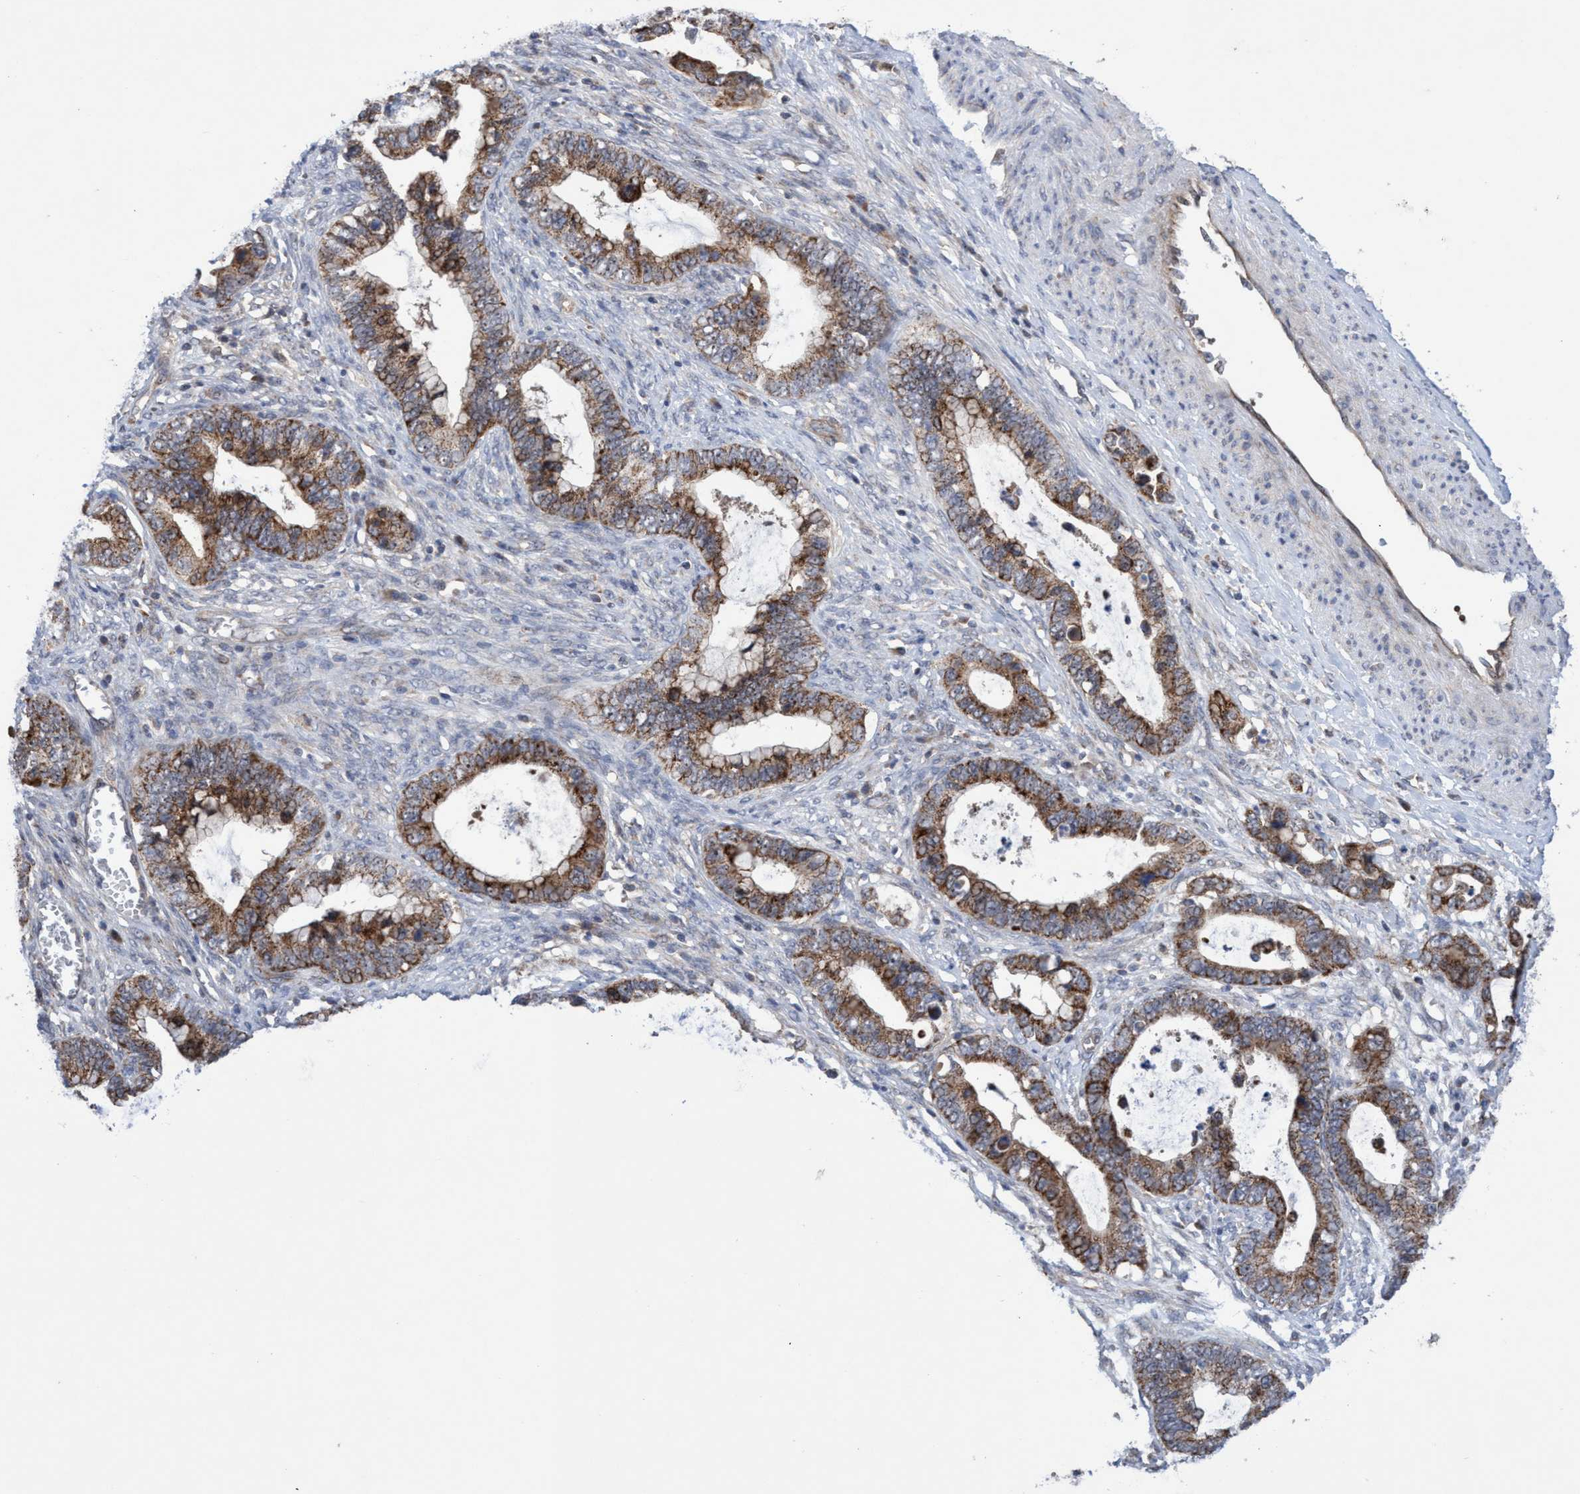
{"staining": {"intensity": "strong", "quantity": ">75%", "location": "cytoplasmic/membranous"}, "tissue": "cervical cancer", "cell_type": "Tumor cells", "image_type": "cancer", "snomed": [{"axis": "morphology", "description": "Adenocarcinoma, NOS"}, {"axis": "topography", "description": "Cervix"}], "caption": "The photomicrograph displays a brown stain indicating the presence of a protein in the cytoplasmic/membranous of tumor cells in adenocarcinoma (cervical).", "gene": "P2RY14", "patient": {"sex": "female", "age": 44}}